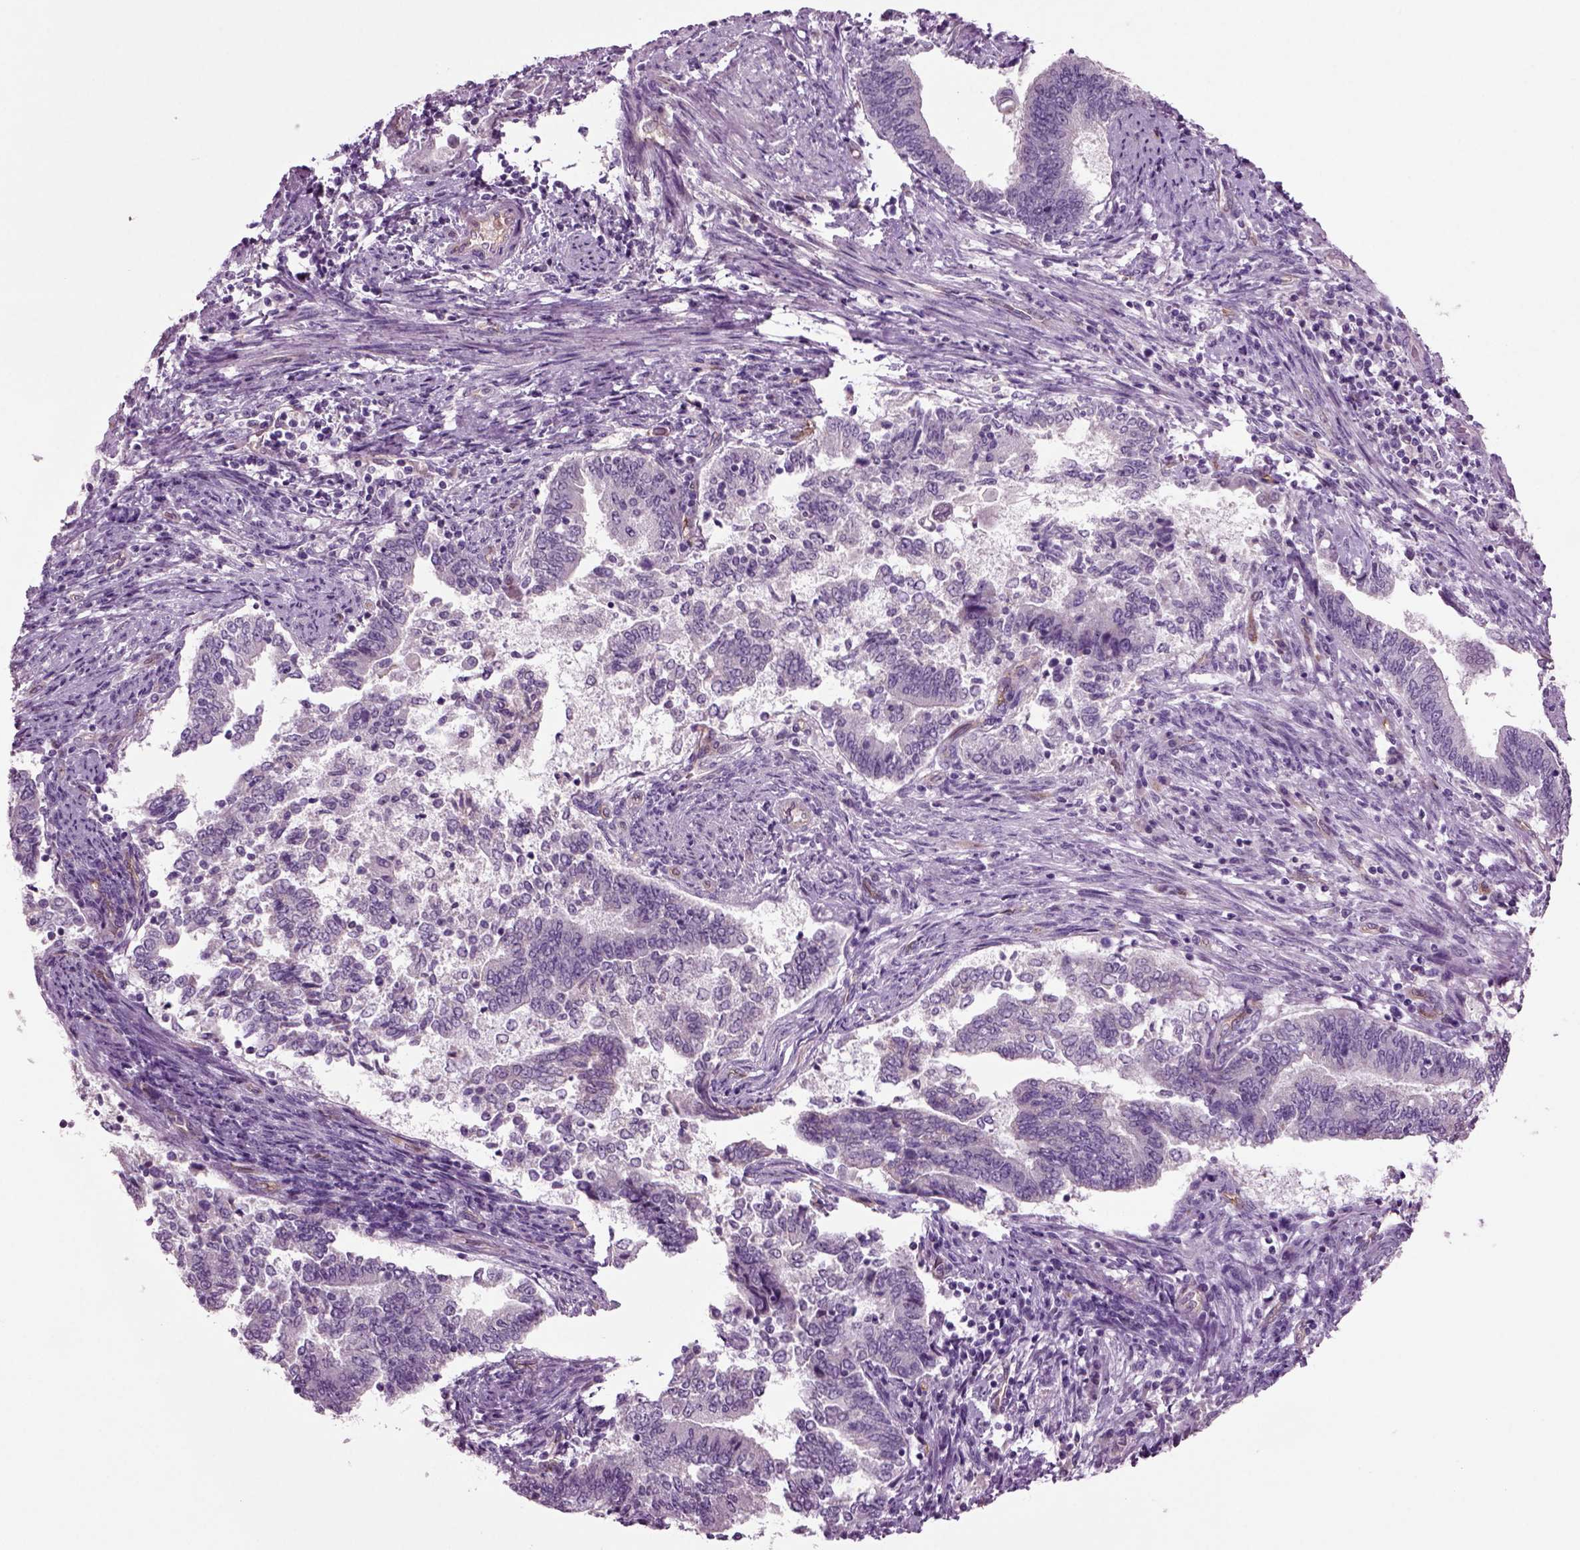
{"staining": {"intensity": "negative", "quantity": "none", "location": "none"}, "tissue": "endometrial cancer", "cell_type": "Tumor cells", "image_type": "cancer", "snomed": [{"axis": "morphology", "description": "Adenocarcinoma, NOS"}, {"axis": "topography", "description": "Endometrium"}], "caption": "Immunohistochemistry (IHC) histopathology image of endometrial cancer stained for a protein (brown), which displays no staining in tumor cells.", "gene": "COL9A2", "patient": {"sex": "female", "age": 65}}